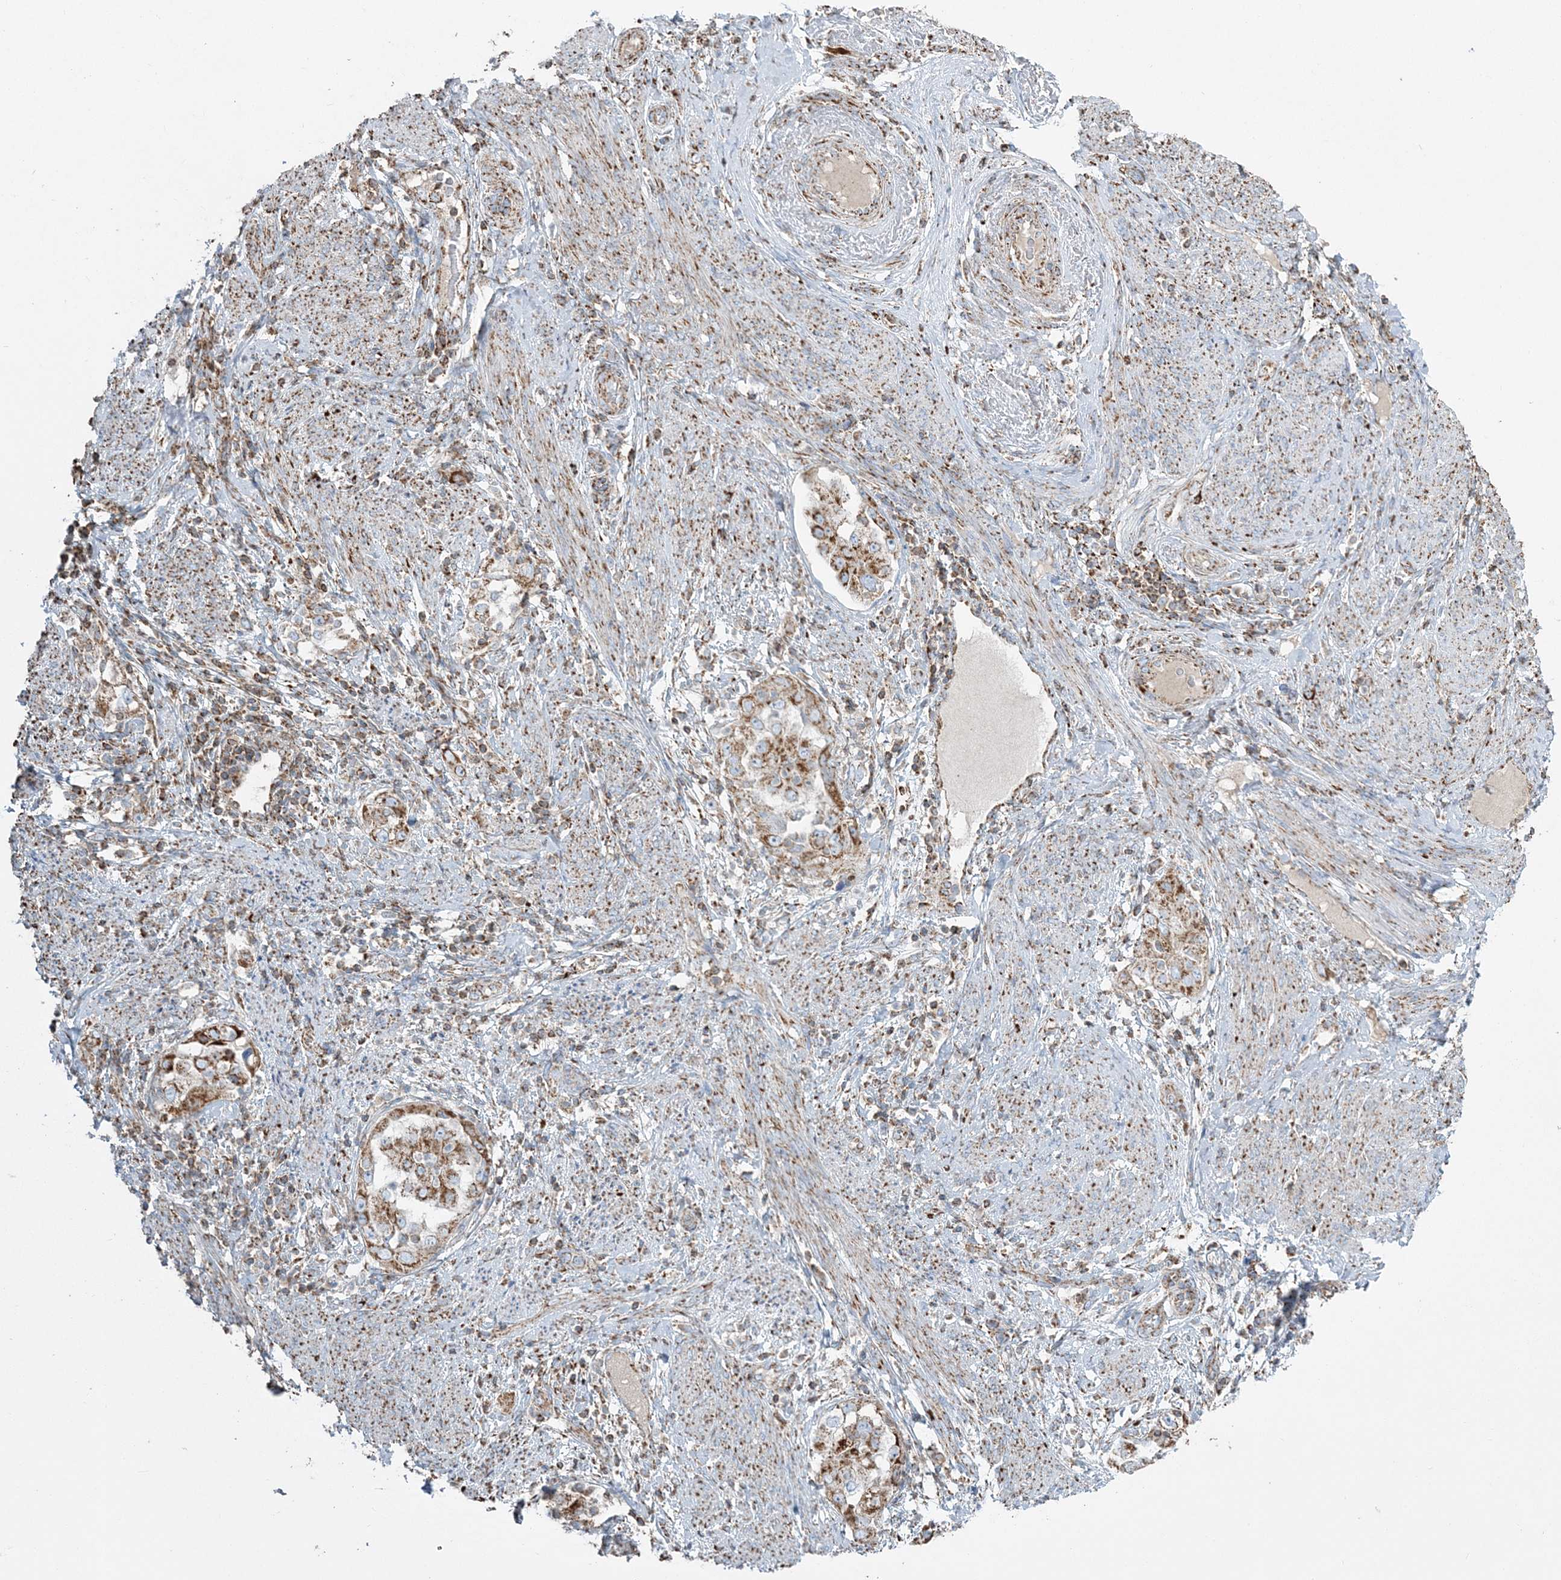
{"staining": {"intensity": "moderate", "quantity": ">75%", "location": "cytoplasmic/membranous"}, "tissue": "endometrial cancer", "cell_type": "Tumor cells", "image_type": "cancer", "snomed": [{"axis": "morphology", "description": "Adenocarcinoma, NOS"}, {"axis": "topography", "description": "Endometrium"}], "caption": "An IHC image of neoplastic tissue is shown. Protein staining in brown shows moderate cytoplasmic/membranous positivity in endometrial adenocarcinoma within tumor cells.", "gene": "RAB11FIP3", "patient": {"sex": "female", "age": 85}}